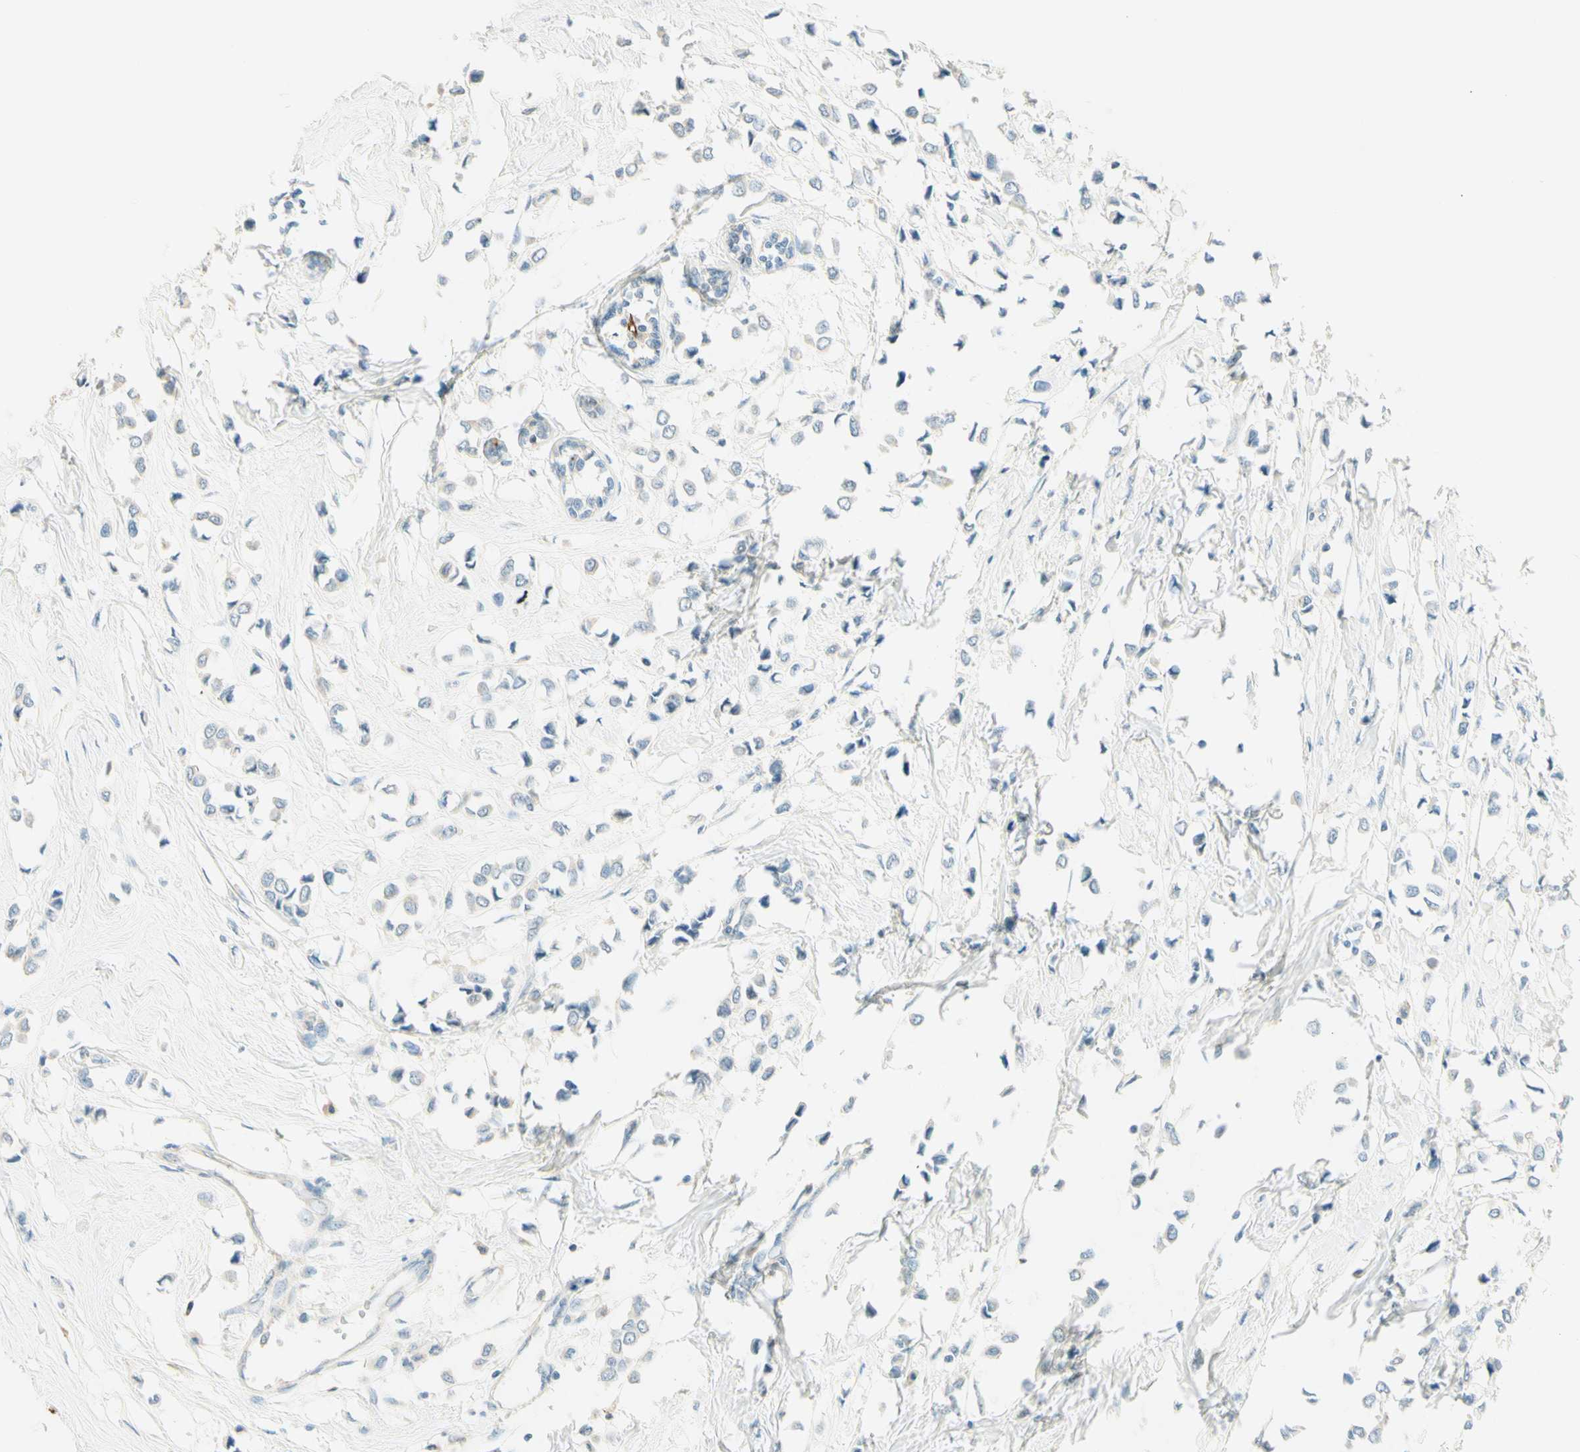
{"staining": {"intensity": "negative", "quantity": "none", "location": "none"}, "tissue": "breast cancer", "cell_type": "Tumor cells", "image_type": "cancer", "snomed": [{"axis": "morphology", "description": "Lobular carcinoma"}, {"axis": "topography", "description": "Breast"}], "caption": "This is an immunohistochemistry (IHC) micrograph of lobular carcinoma (breast). There is no expression in tumor cells.", "gene": "PROM1", "patient": {"sex": "female", "age": 51}}